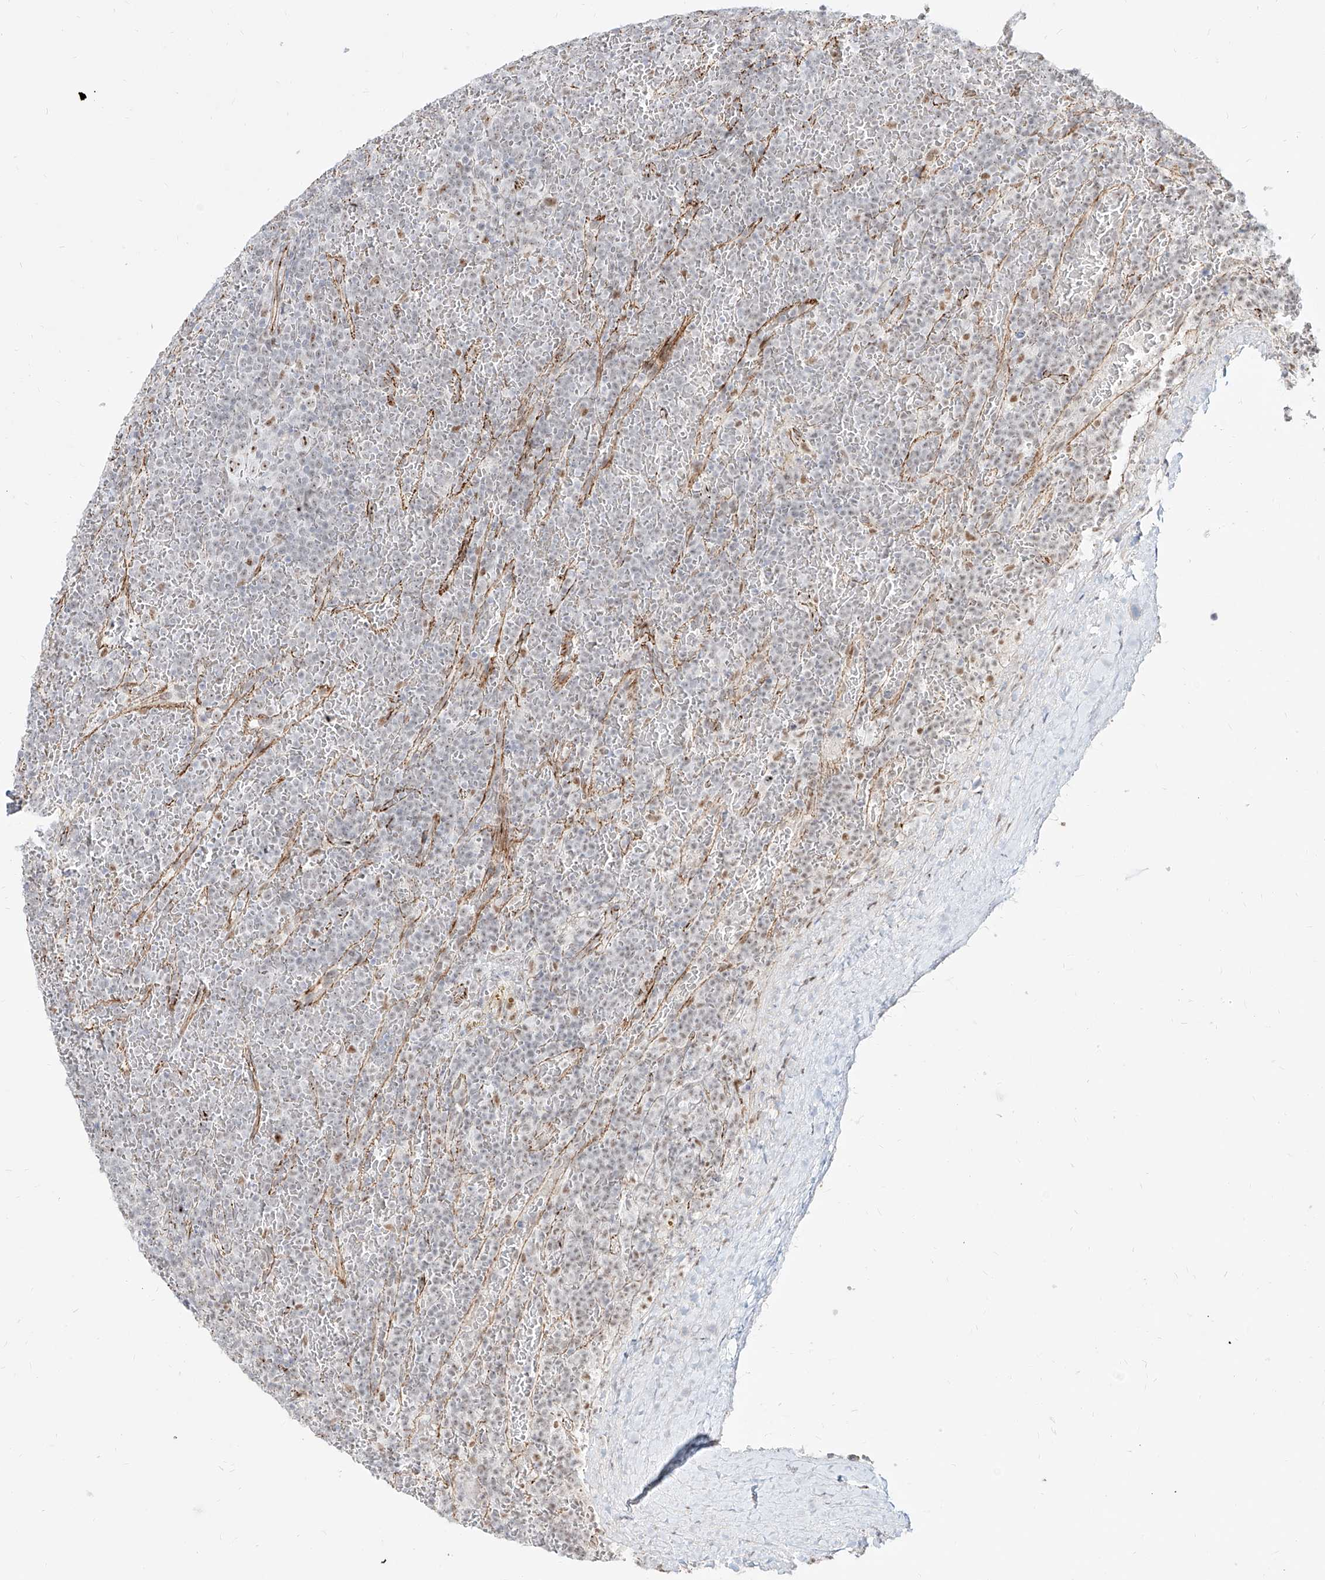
{"staining": {"intensity": "negative", "quantity": "none", "location": "none"}, "tissue": "lymphoma", "cell_type": "Tumor cells", "image_type": "cancer", "snomed": [{"axis": "morphology", "description": "Malignant lymphoma, non-Hodgkin's type, Low grade"}, {"axis": "topography", "description": "Spleen"}], "caption": "This is a image of immunohistochemistry staining of lymphoma, which shows no staining in tumor cells.", "gene": "ZNF710", "patient": {"sex": "female", "age": 19}}